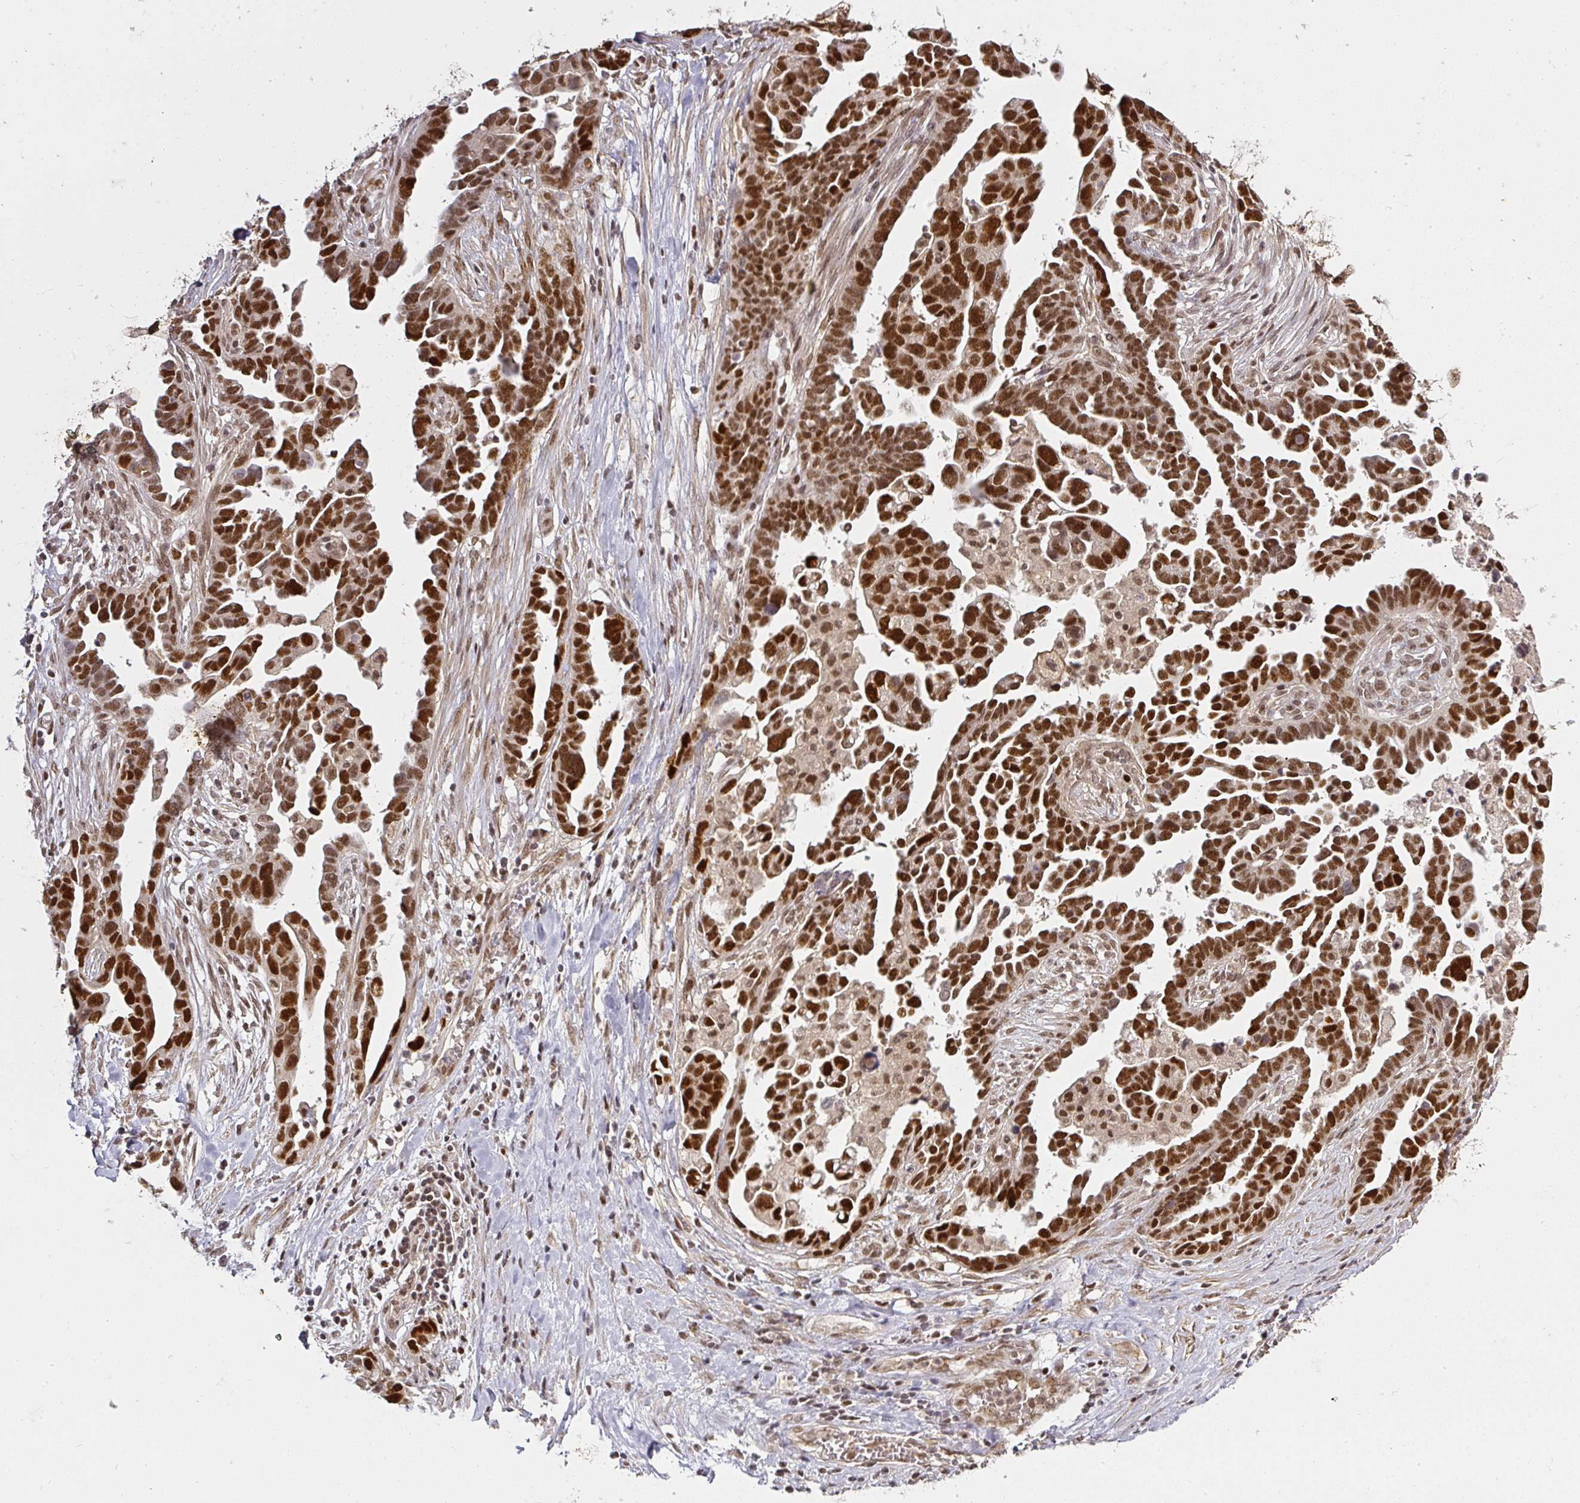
{"staining": {"intensity": "strong", "quantity": ">75%", "location": "nuclear"}, "tissue": "ovarian cancer", "cell_type": "Tumor cells", "image_type": "cancer", "snomed": [{"axis": "morphology", "description": "Cystadenocarcinoma, serous, NOS"}, {"axis": "topography", "description": "Ovary"}], "caption": "This is a photomicrograph of immunohistochemistry staining of ovarian cancer (serous cystadenocarcinoma), which shows strong positivity in the nuclear of tumor cells.", "gene": "GPRIN2", "patient": {"sex": "female", "age": 54}}